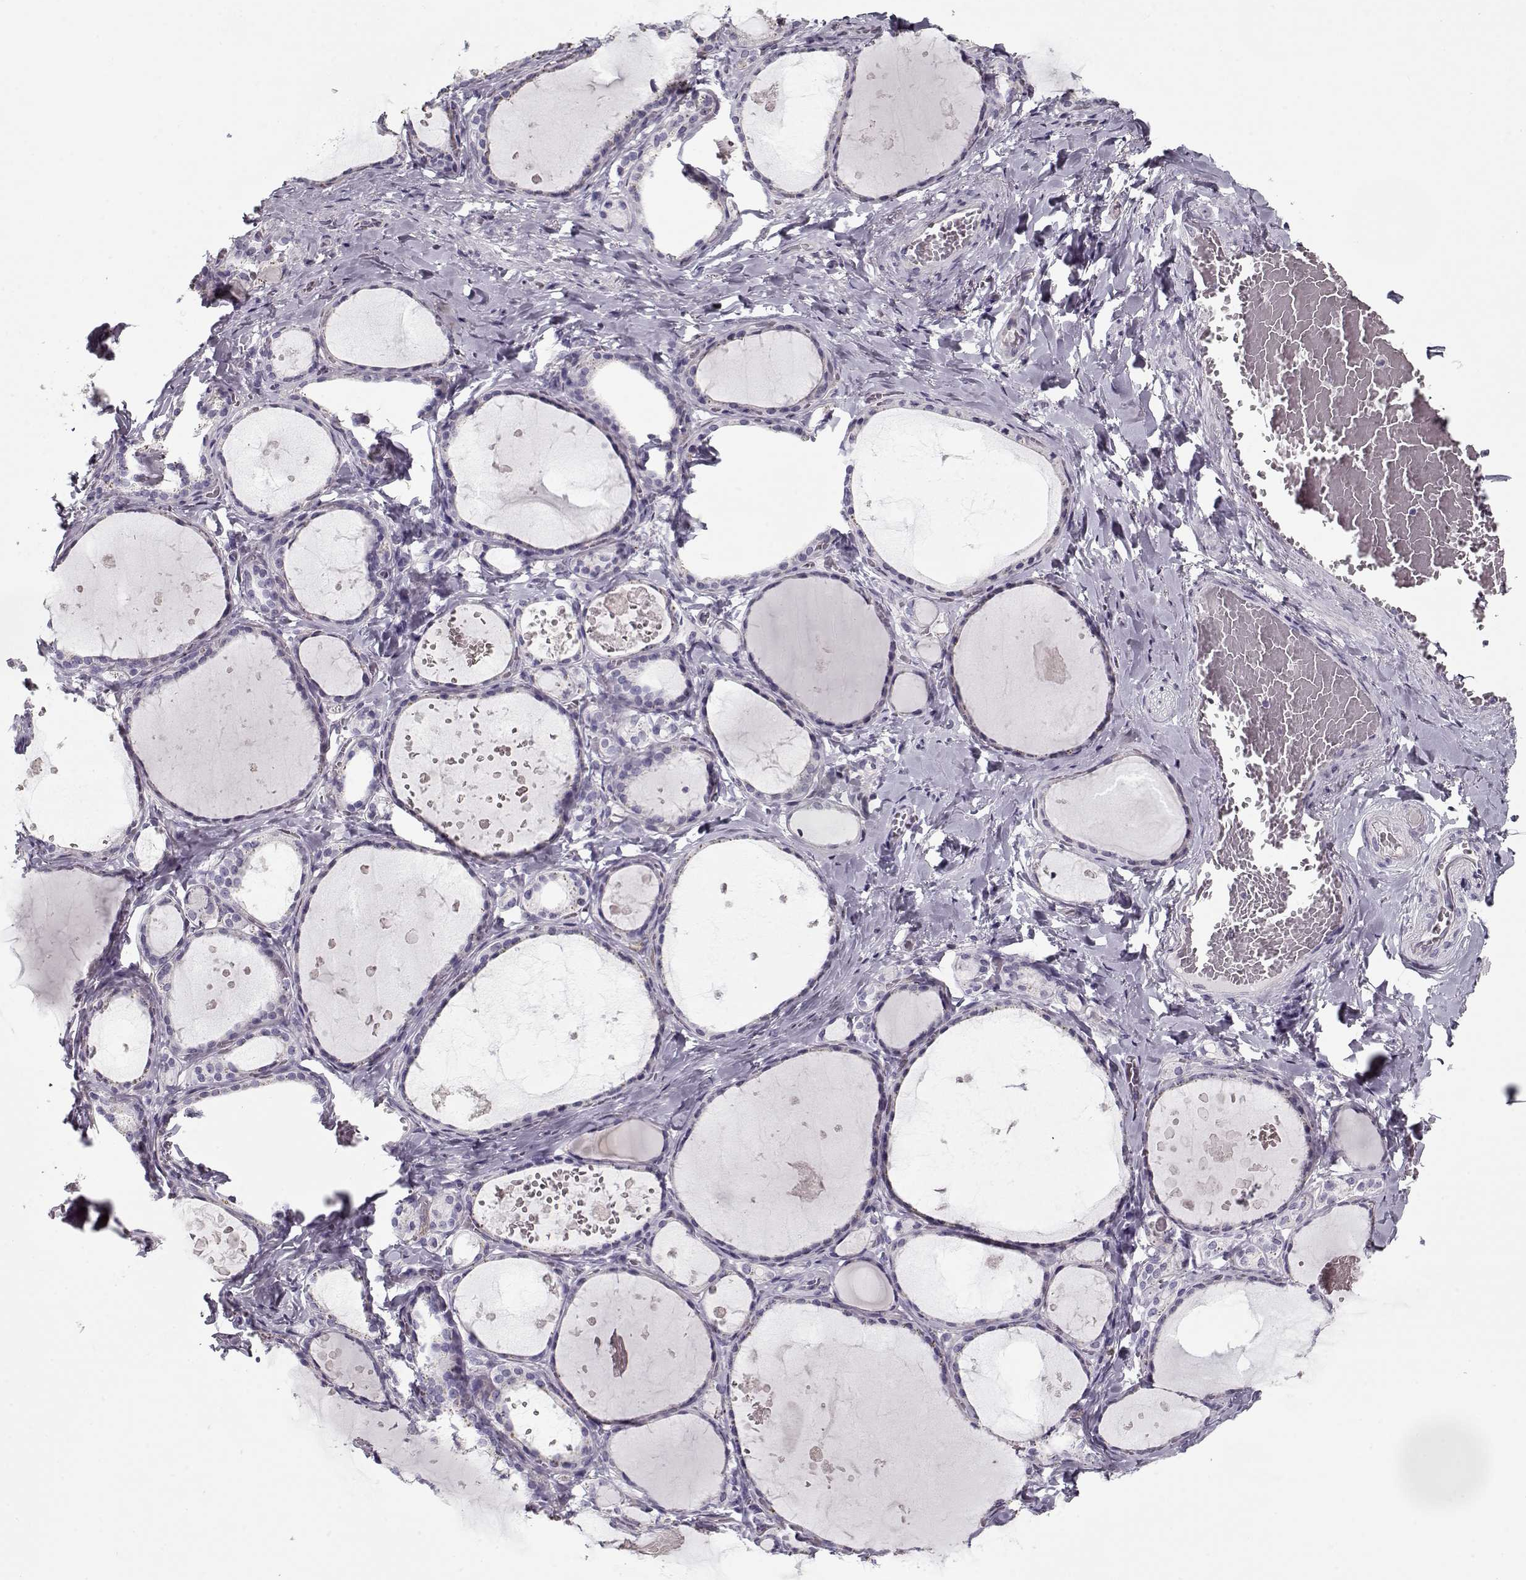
{"staining": {"intensity": "negative", "quantity": "none", "location": "none"}, "tissue": "thyroid gland", "cell_type": "Glandular cells", "image_type": "normal", "snomed": [{"axis": "morphology", "description": "Normal tissue, NOS"}, {"axis": "topography", "description": "Thyroid gland"}], "caption": "DAB immunohistochemical staining of normal human thyroid gland demonstrates no significant staining in glandular cells.", "gene": "CCDC136", "patient": {"sex": "female", "age": 56}}